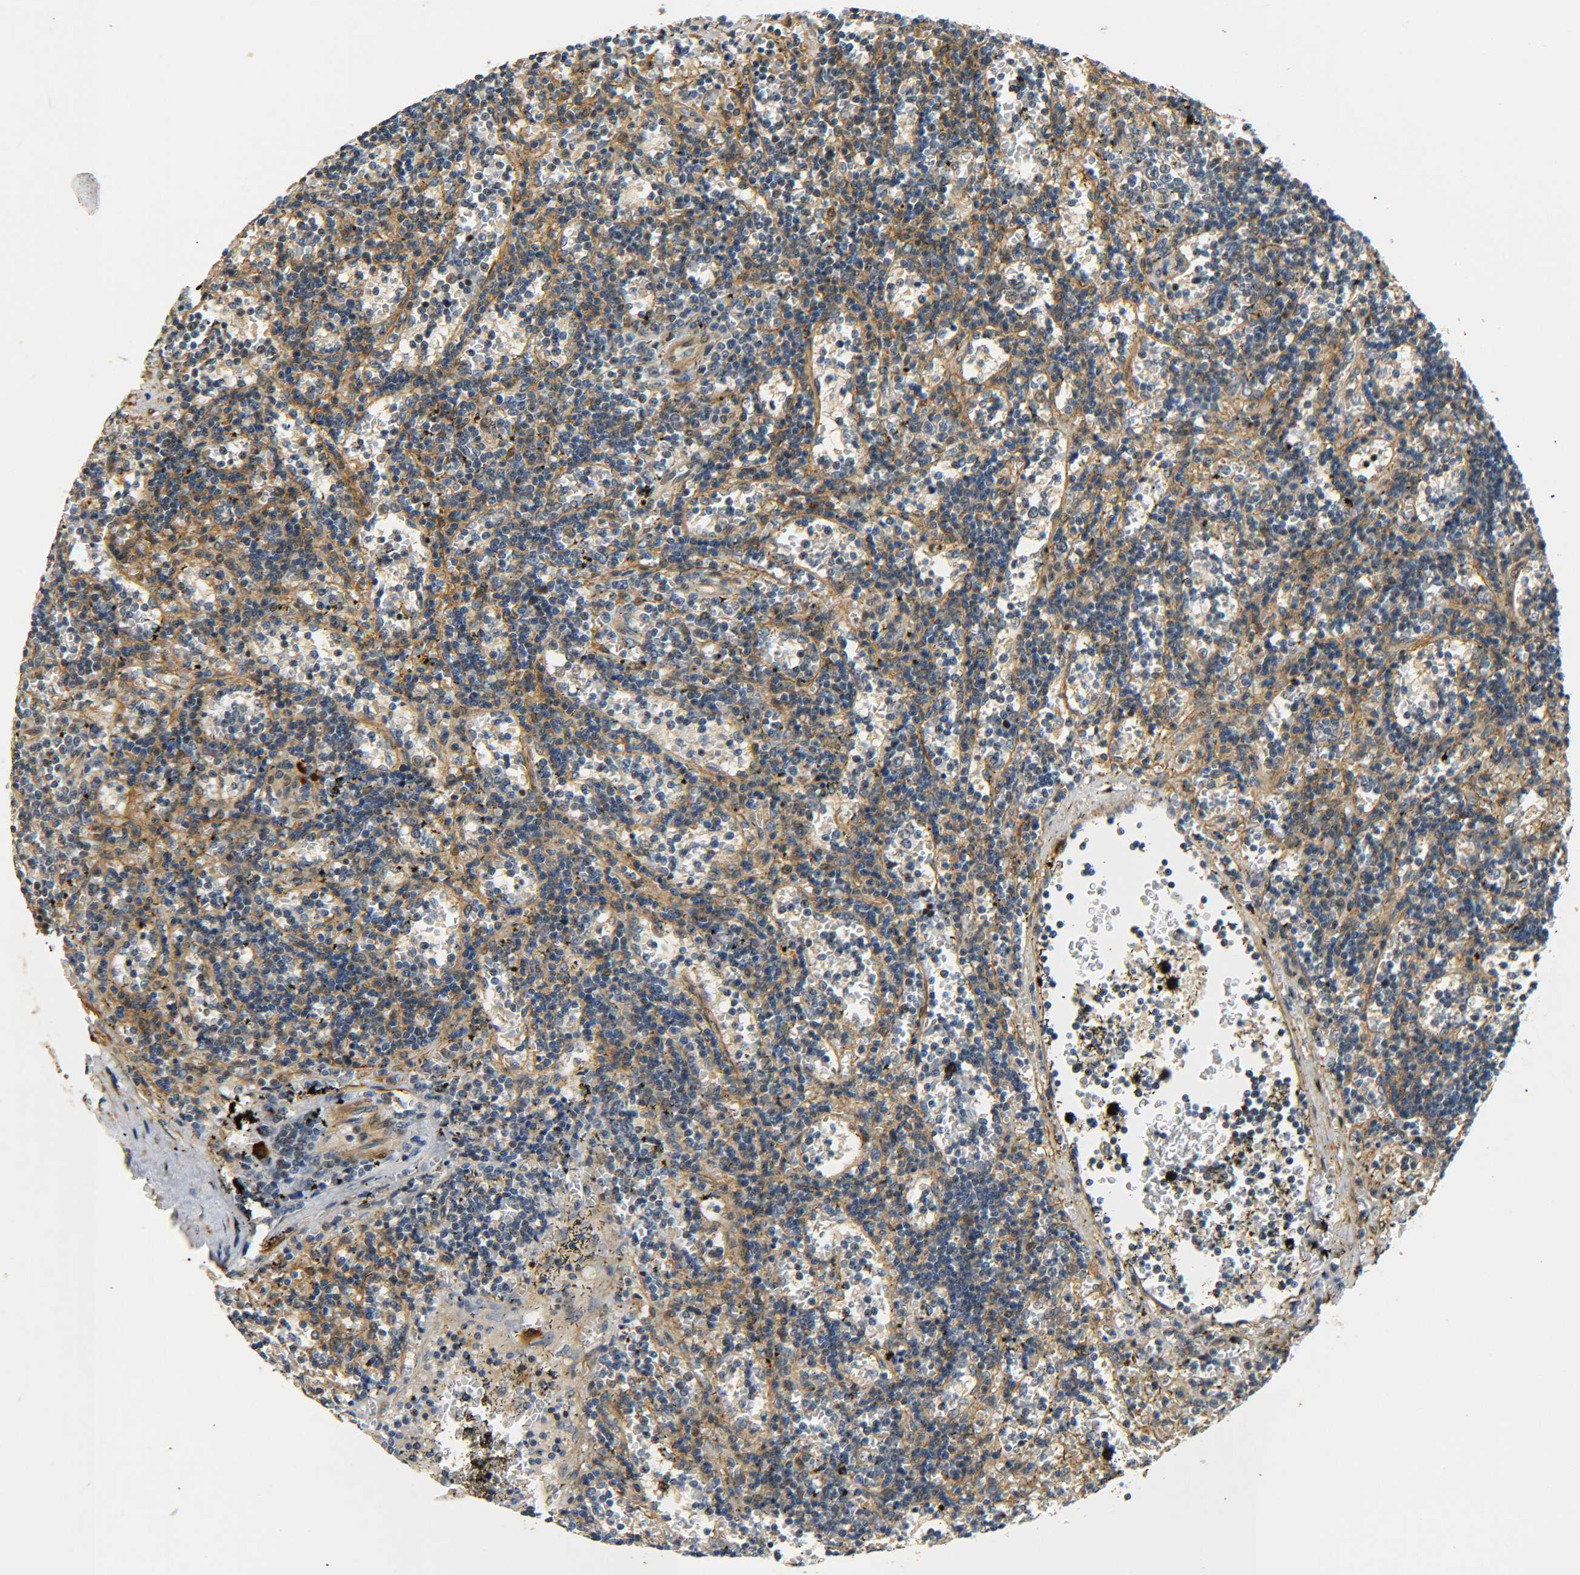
{"staining": {"intensity": "weak", "quantity": "<25%", "location": "cytoplasmic/membranous,nuclear"}, "tissue": "lymphoma", "cell_type": "Tumor cells", "image_type": "cancer", "snomed": [{"axis": "morphology", "description": "Malignant lymphoma, non-Hodgkin's type, Low grade"}, {"axis": "topography", "description": "Spleen"}], "caption": "Immunohistochemical staining of human lymphoma exhibits no significant expression in tumor cells.", "gene": "MEIS1", "patient": {"sex": "male", "age": 60}}